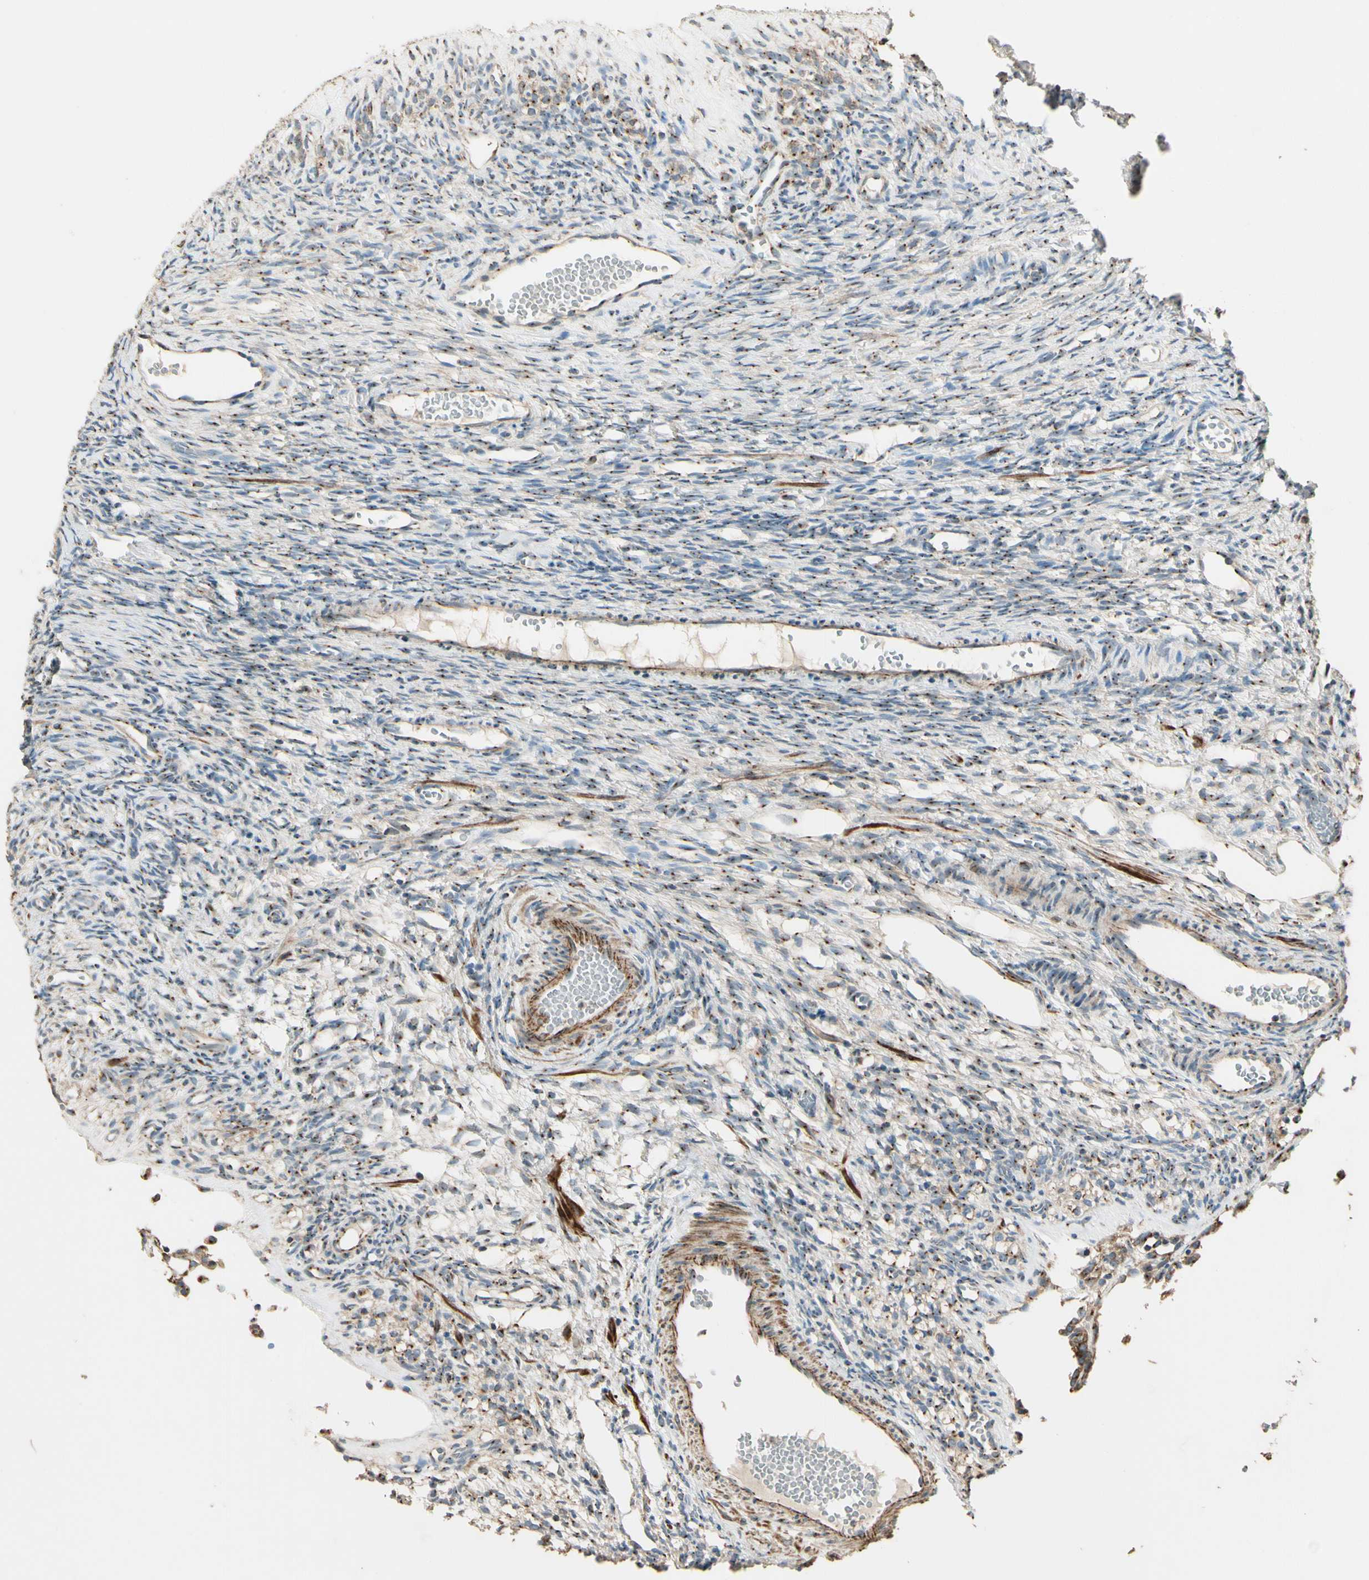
{"staining": {"intensity": "moderate", "quantity": "25%-75%", "location": "cytoplasmic/membranous"}, "tissue": "ovary", "cell_type": "Ovarian stroma cells", "image_type": "normal", "snomed": [{"axis": "morphology", "description": "Normal tissue, NOS"}, {"axis": "topography", "description": "Ovary"}], "caption": "Immunohistochemical staining of normal human ovary reveals moderate cytoplasmic/membranous protein staining in approximately 25%-75% of ovarian stroma cells. The protein is stained brown, and the nuclei are stained in blue (DAB IHC with brightfield microscopy, high magnification).", "gene": "AKAP9", "patient": {"sex": "female", "age": 35}}